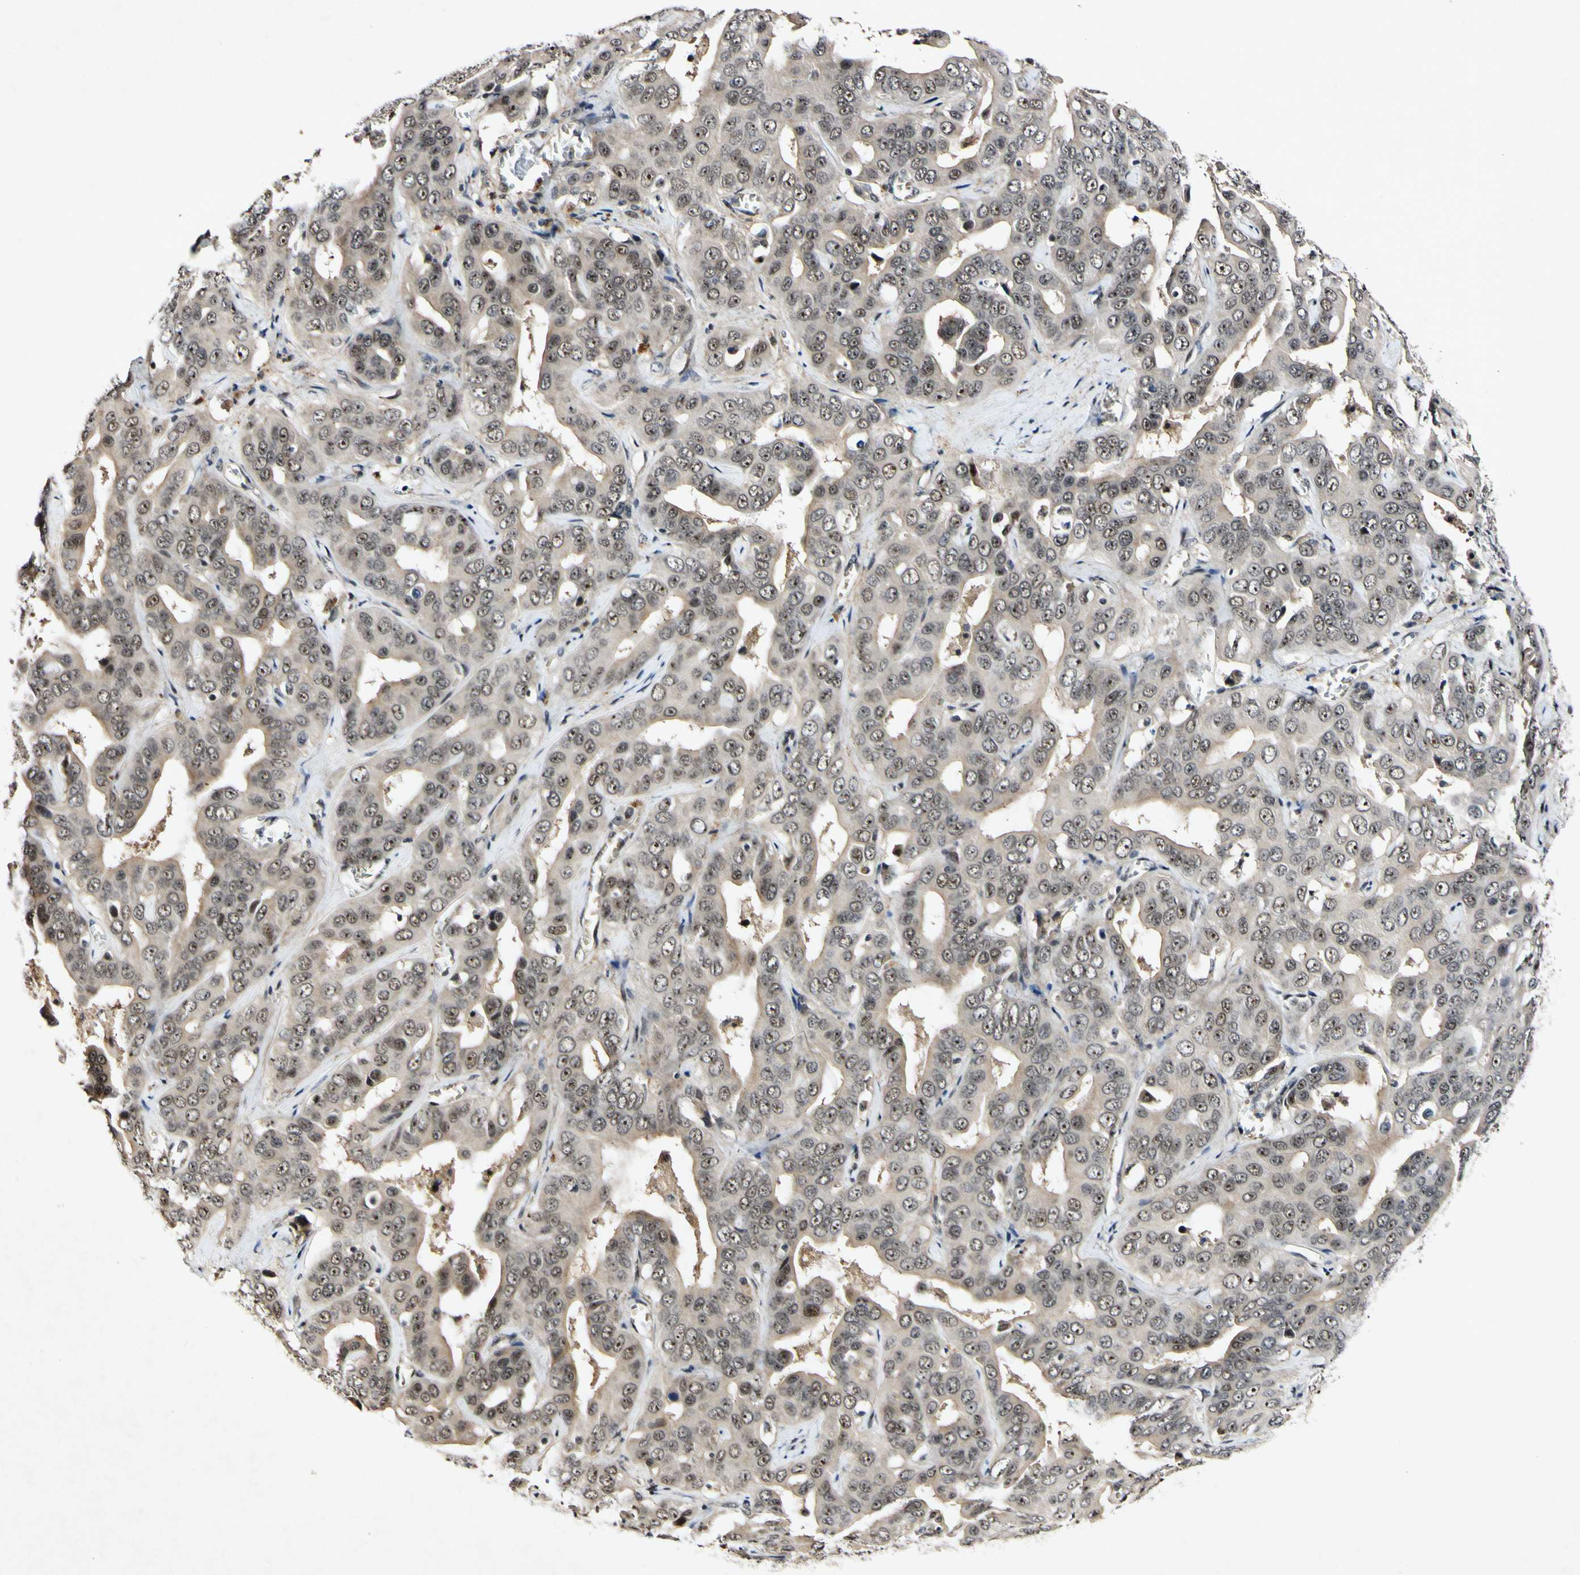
{"staining": {"intensity": "moderate", "quantity": ">75%", "location": "nuclear"}, "tissue": "liver cancer", "cell_type": "Tumor cells", "image_type": "cancer", "snomed": [{"axis": "morphology", "description": "Cholangiocarcinoma"}, {"axis": "topography", "description": "Liver"}], "caption": "Liver cholangiocarcinoma stained with IHC displays moderate nuclear staining in approximately >75% of tumor cells.", "gene": "POLR2F", "patient": {"sex": "female", "age": 52}}